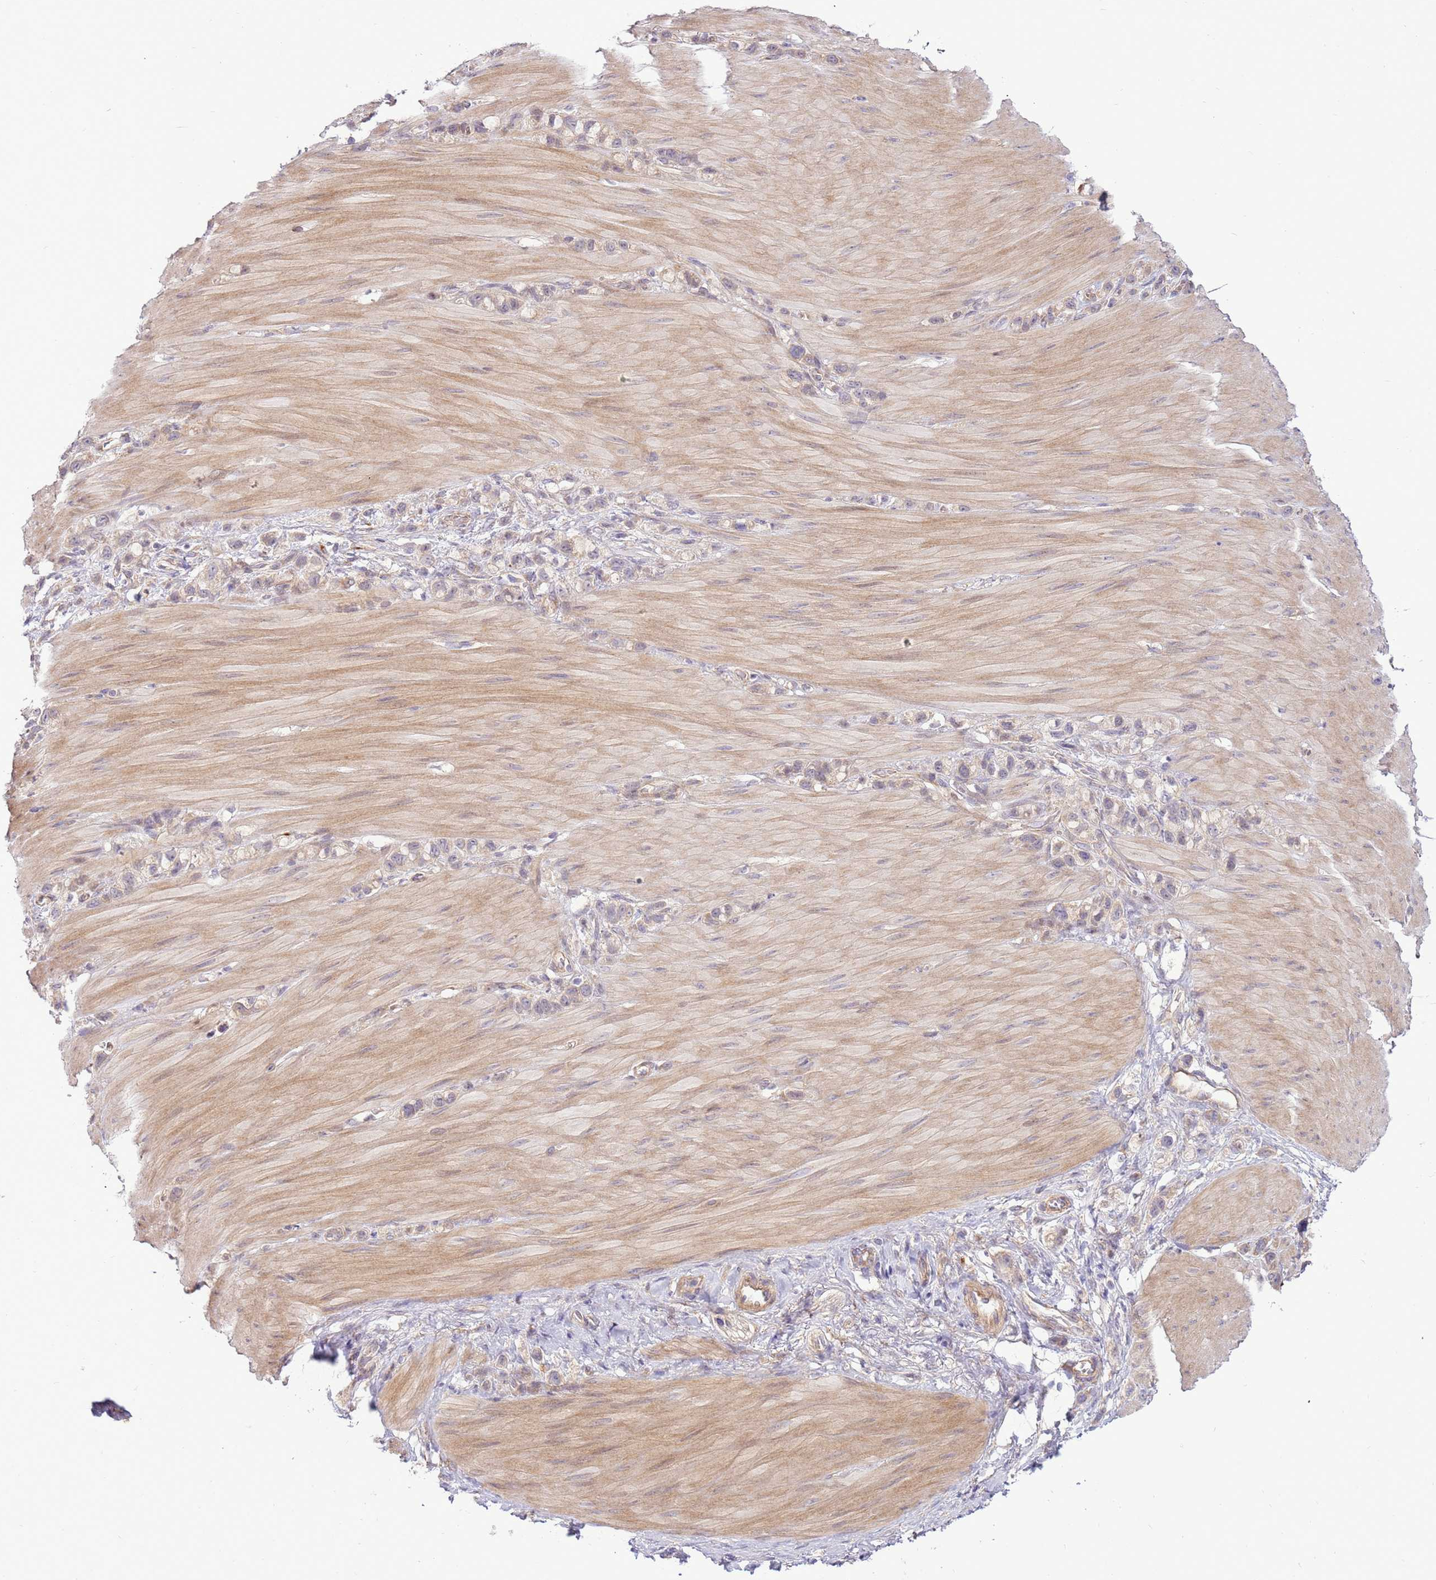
{"staining": {"intensity": "negative", "quantity": "none", "location": "none"}, "tissue": "stomach cancer", "cell_type": "Tumor cells", "image_type": "cancer", "snomed": [{"axis": "morphology", "description": "Adenocarcinoma, NOS"}, {"axis": "topography", "description": "Stomach"}], "caption": "An image of stomach cancer stained for a protein displays no brown staining in tumor cells.", "gene": "SCARA3", "patient": {"sex": "female", "age": 65}}